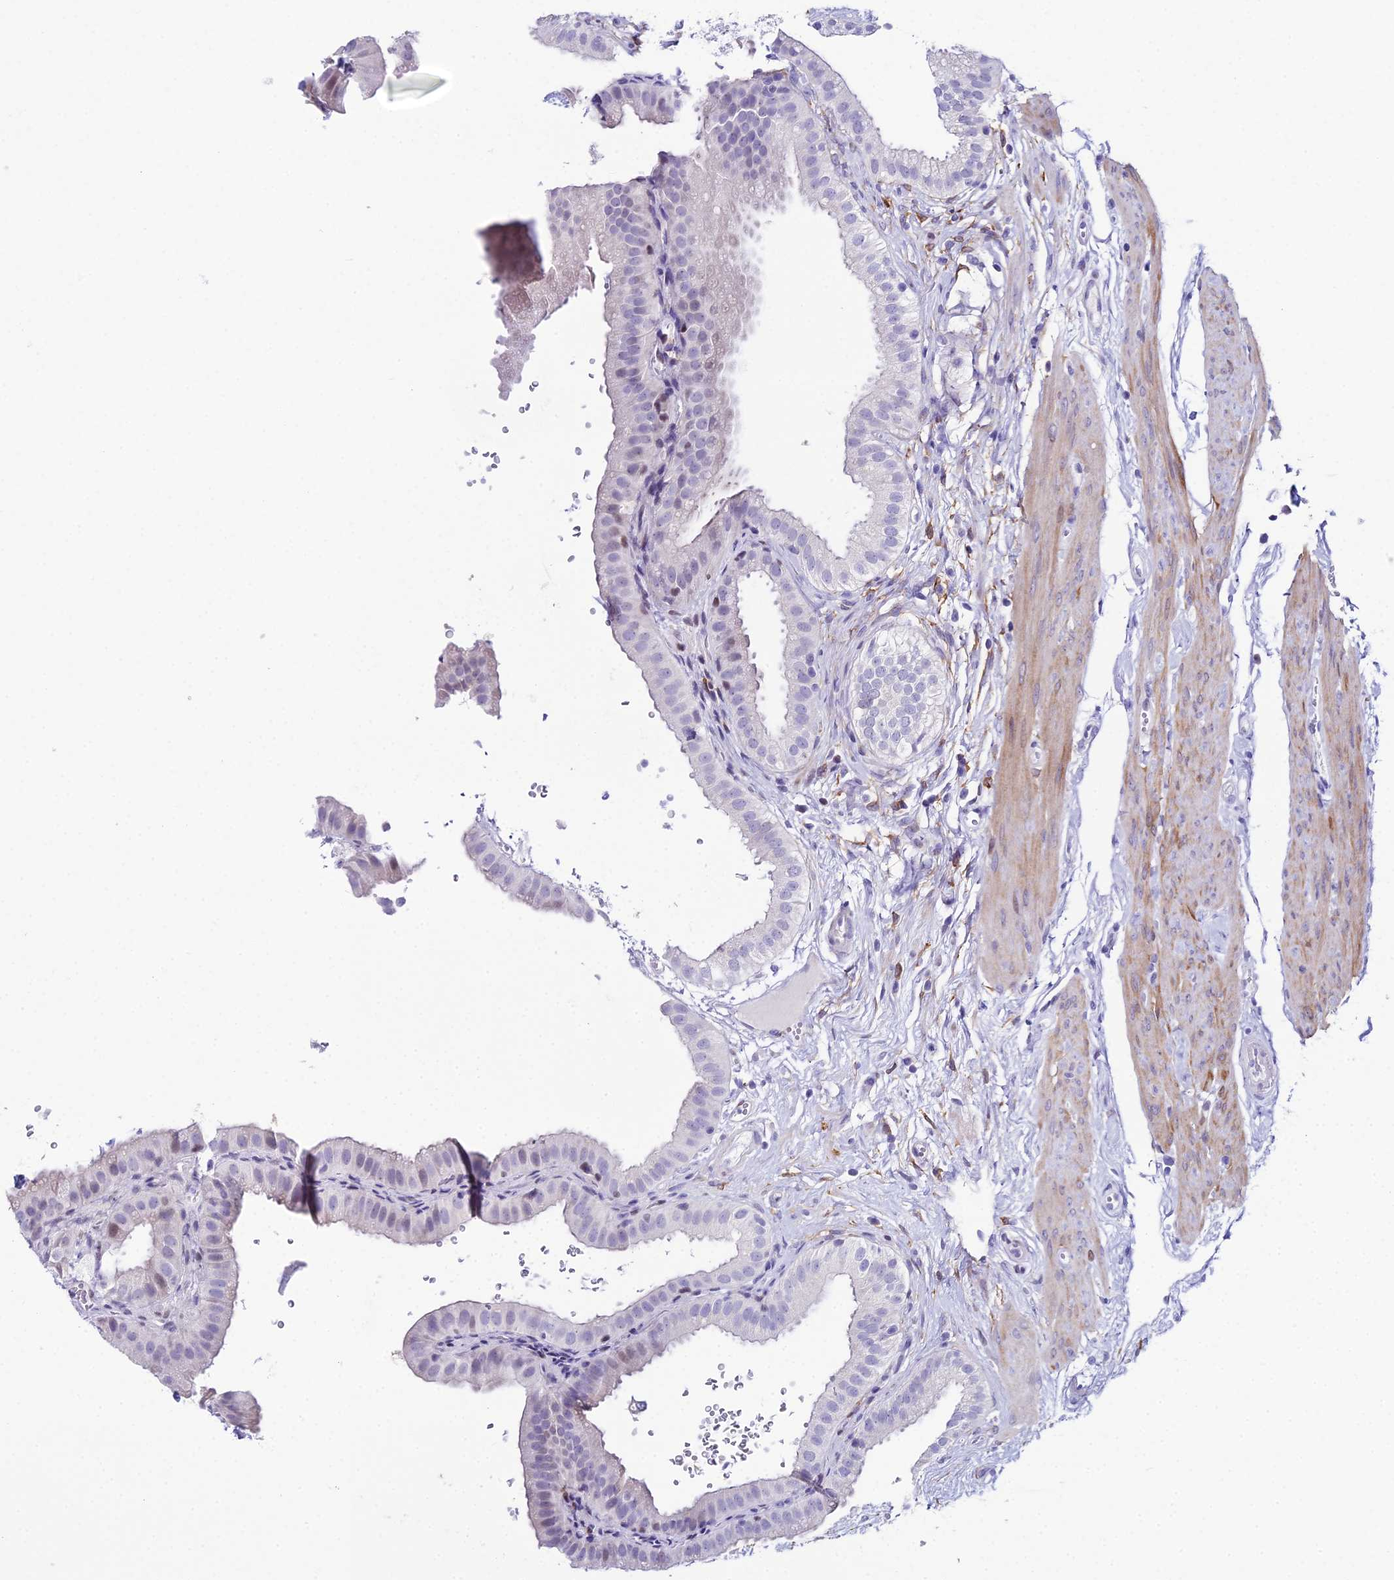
{"staining": {"intensity": "moderate", "quantity": "<25%", "location": "nuclear"}, "tissue": "gallbladder", "cell_type": "Glandular cells", "image_type": "normal", "snomed": [{"axis": "morphology", "description": "Normal tissue, NOS"}, {"axis": "topography", "description": "Gallbladder"}], "caption": "High-power microscopy captured an immunohistochemistry (IHC) photomicrograph of benign gallbladder, revealing moderate nuclear positivity in about <25% of glandular cells.", "gene": "CC2D2A", "patient": {"sex": "female", "age": 61}}